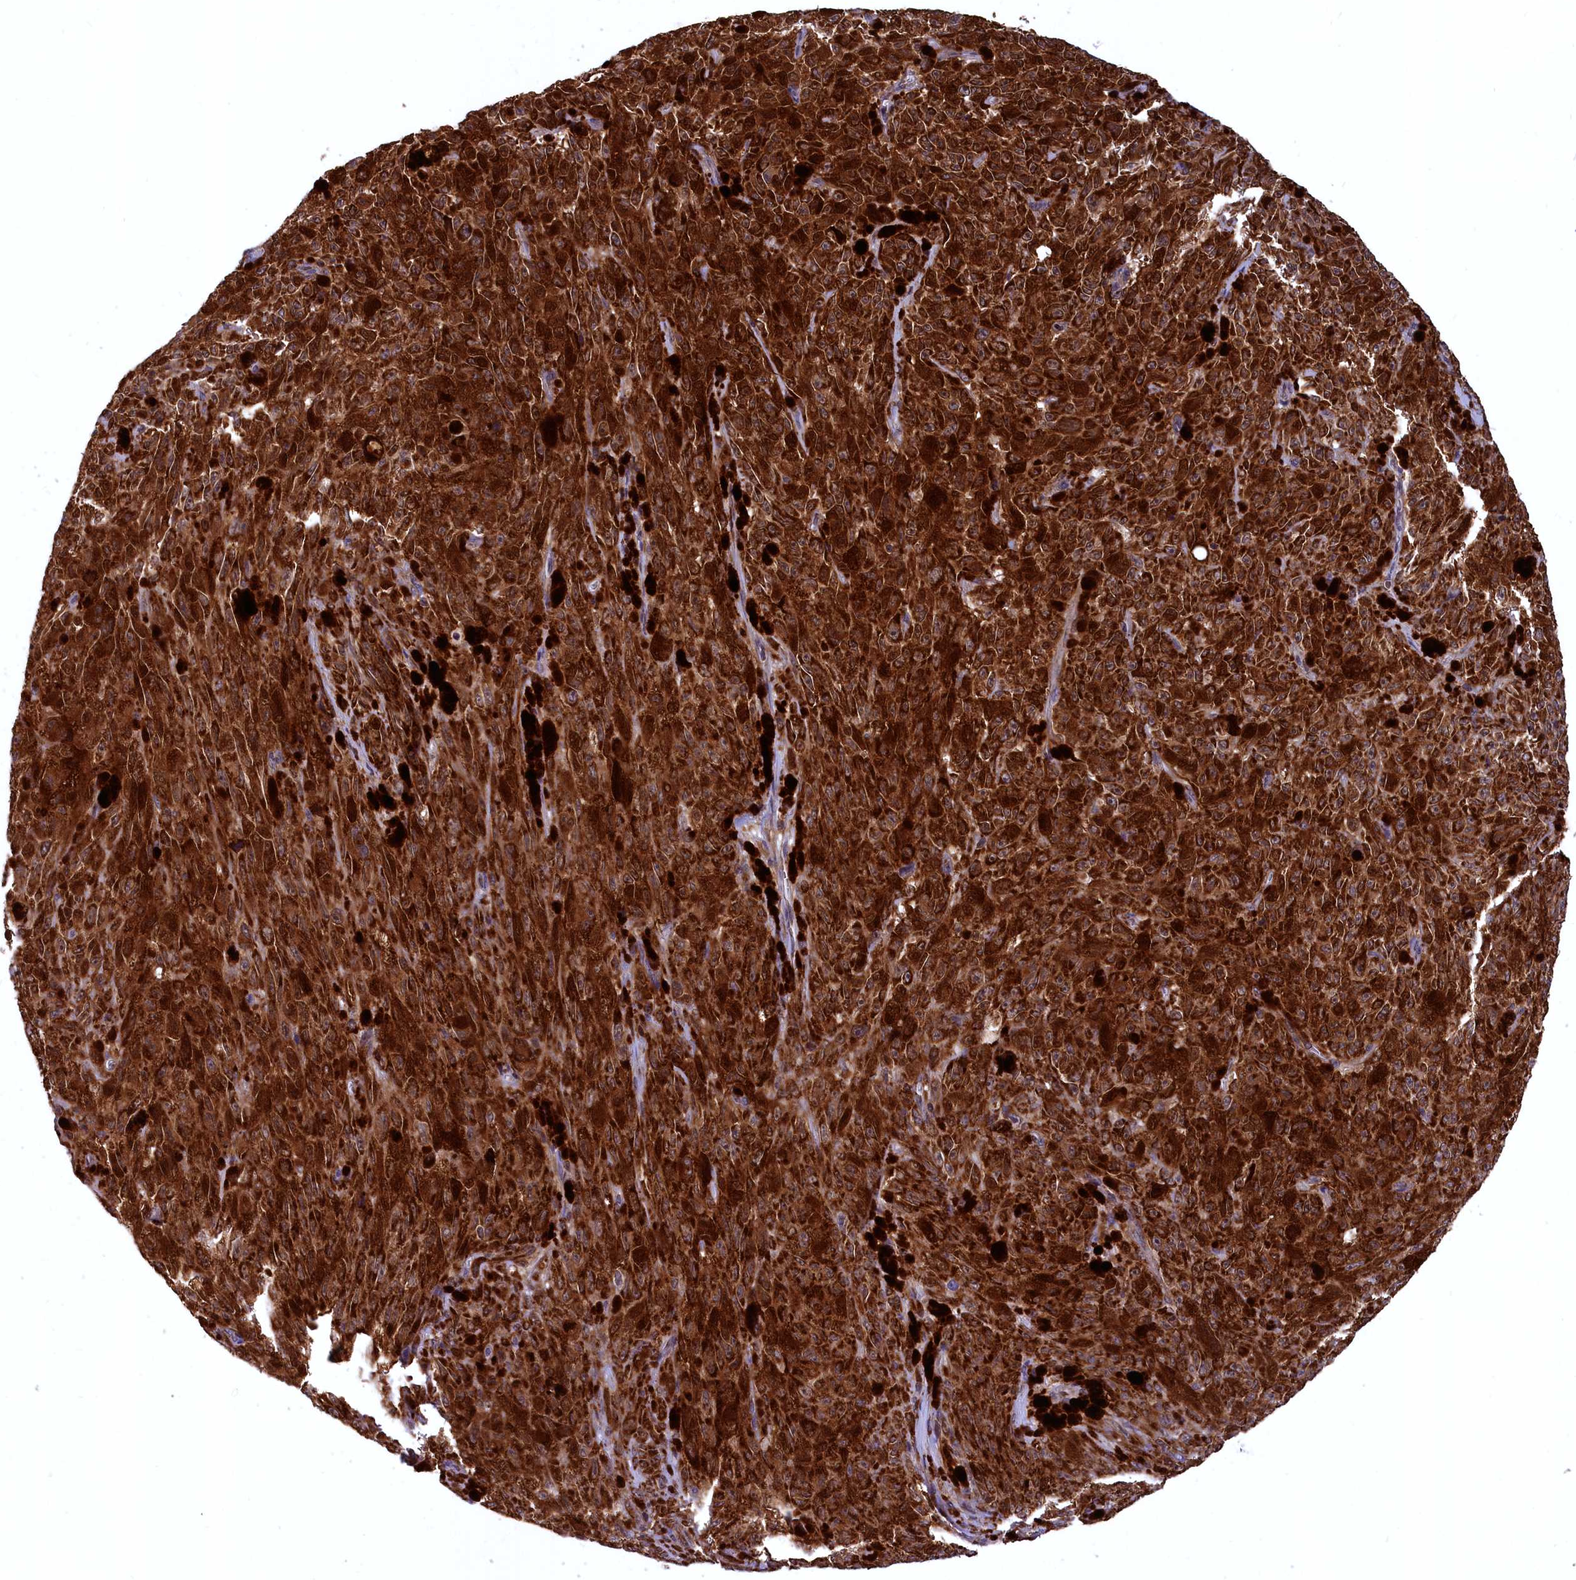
{"staining": {"intensity": "strong", "quantity": ">75%", "location": "cytoplasmic/membranous"}, "tissue": "melanoma", "cell_type": "Tumor cells", "image_type": "cancer", "snomed": [{"axis": "morphology", "description": "Malignant melanoma, NOS"}, {"axis": "topography", "description": "Skin"}], "caption": "Malignant melanoma stained with IHC displays strong cytoplasmic/membranous positivity in about >75% of tumor cells.", "gene": "COX17", "patient": {"sex": "female", "age": 82}}